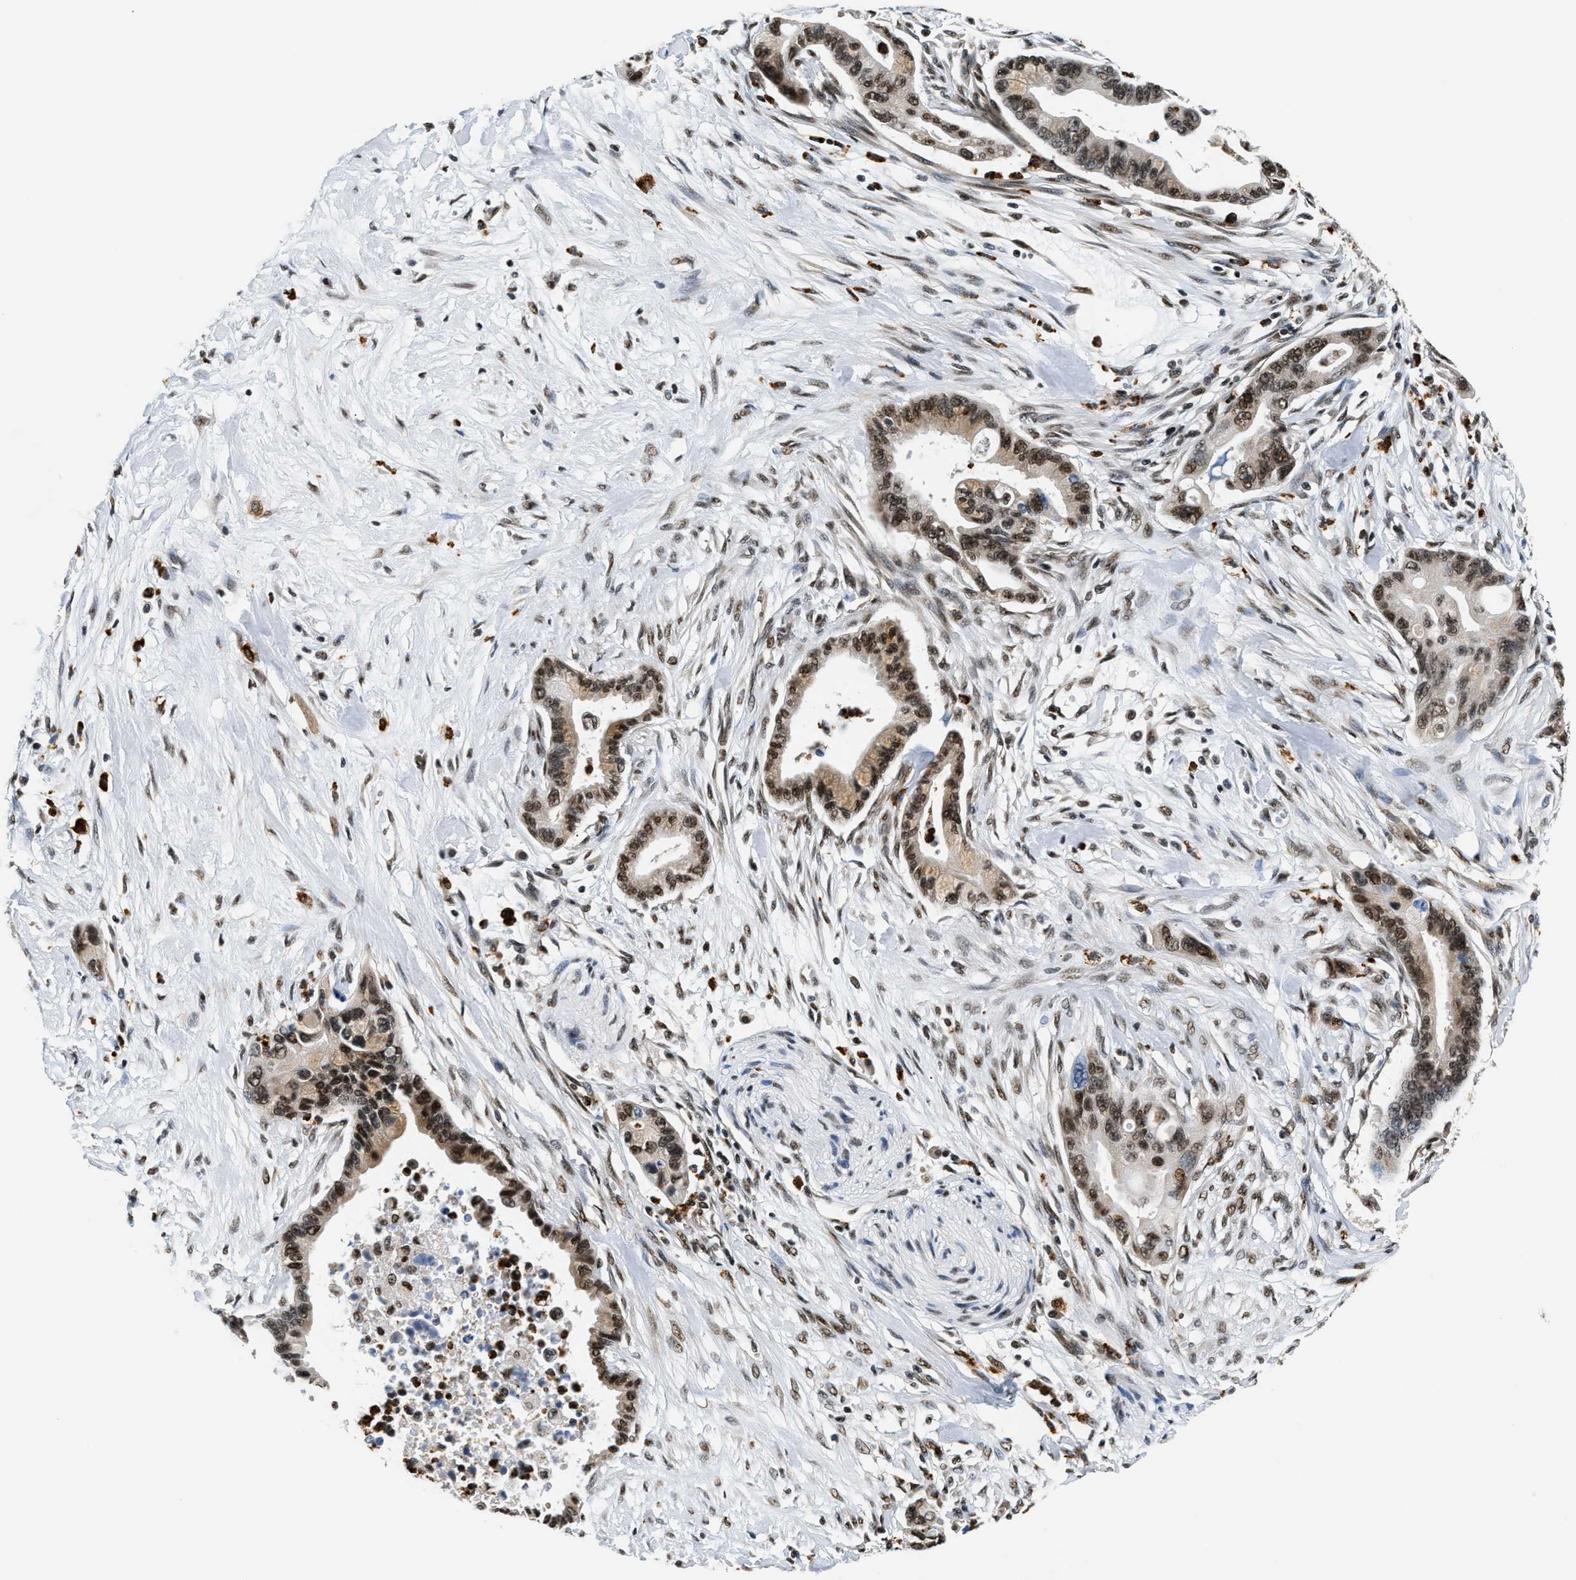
{"staining": {"intensity": "moderate", "quantity": ">75%", "location": "nuclear"}, "tissue": "pancreatic cancer", "cell_type": "Tumor cells", "image_type": "cancer", "snomed": [{"axis": "morphology", "description": "Adenocarcinoma, NOS"}, {"axis": "topography", "description": "Pancreas"}], "caption": "A histopathology image of pancreatic adenocarcinoma stained for a protein exhibits moderate nuclear brown staining in tumor cells. The protein is stained brown, and the nuclei are stained in blue (DAB (3,3'-diaminobenzidine) IHC with brightfield microscopy, high magnification).", "gene": "CCNDBP1", "patient": {"sex": "male", "age": 70}}